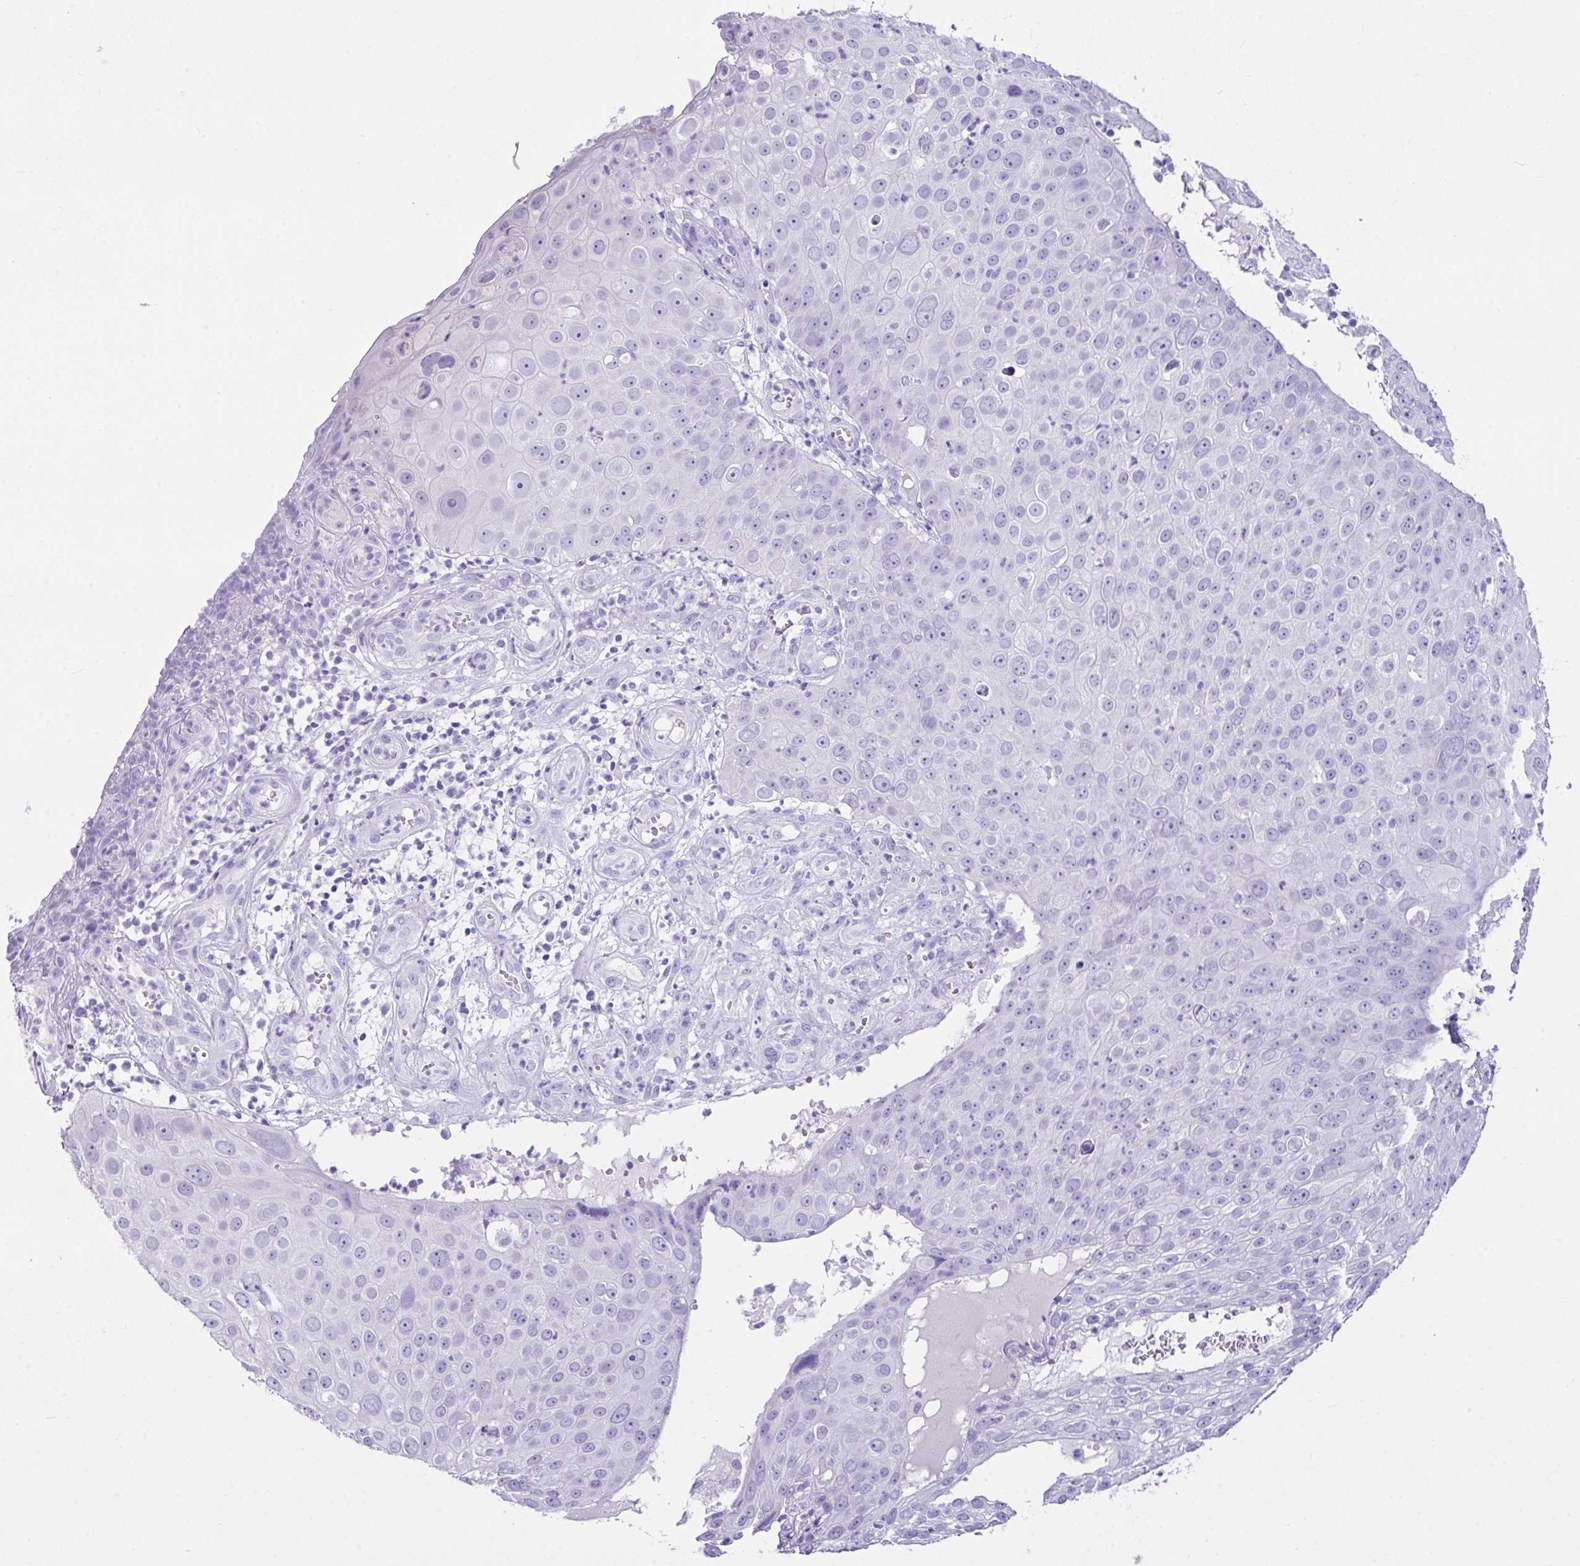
{"staining": {"intensity": "negative", "quantity": "none", "location": "none"}, "tissue": "skin cancer", "cell_type": "Tumor cells", "image_type": "cancer", "snomed": [{"axis": "morphology", "description": "Squamous cell carcinoma, NOS"}, {"axis": "topography", "description": "Skin"}], "caption": "Immunohistochemistry (IHC) of skin squamous cell carcinoma demonstrates no positivity in tumor cells.", "gene": "LGALS4", "patient": {"sex": "male", "age": 71}}